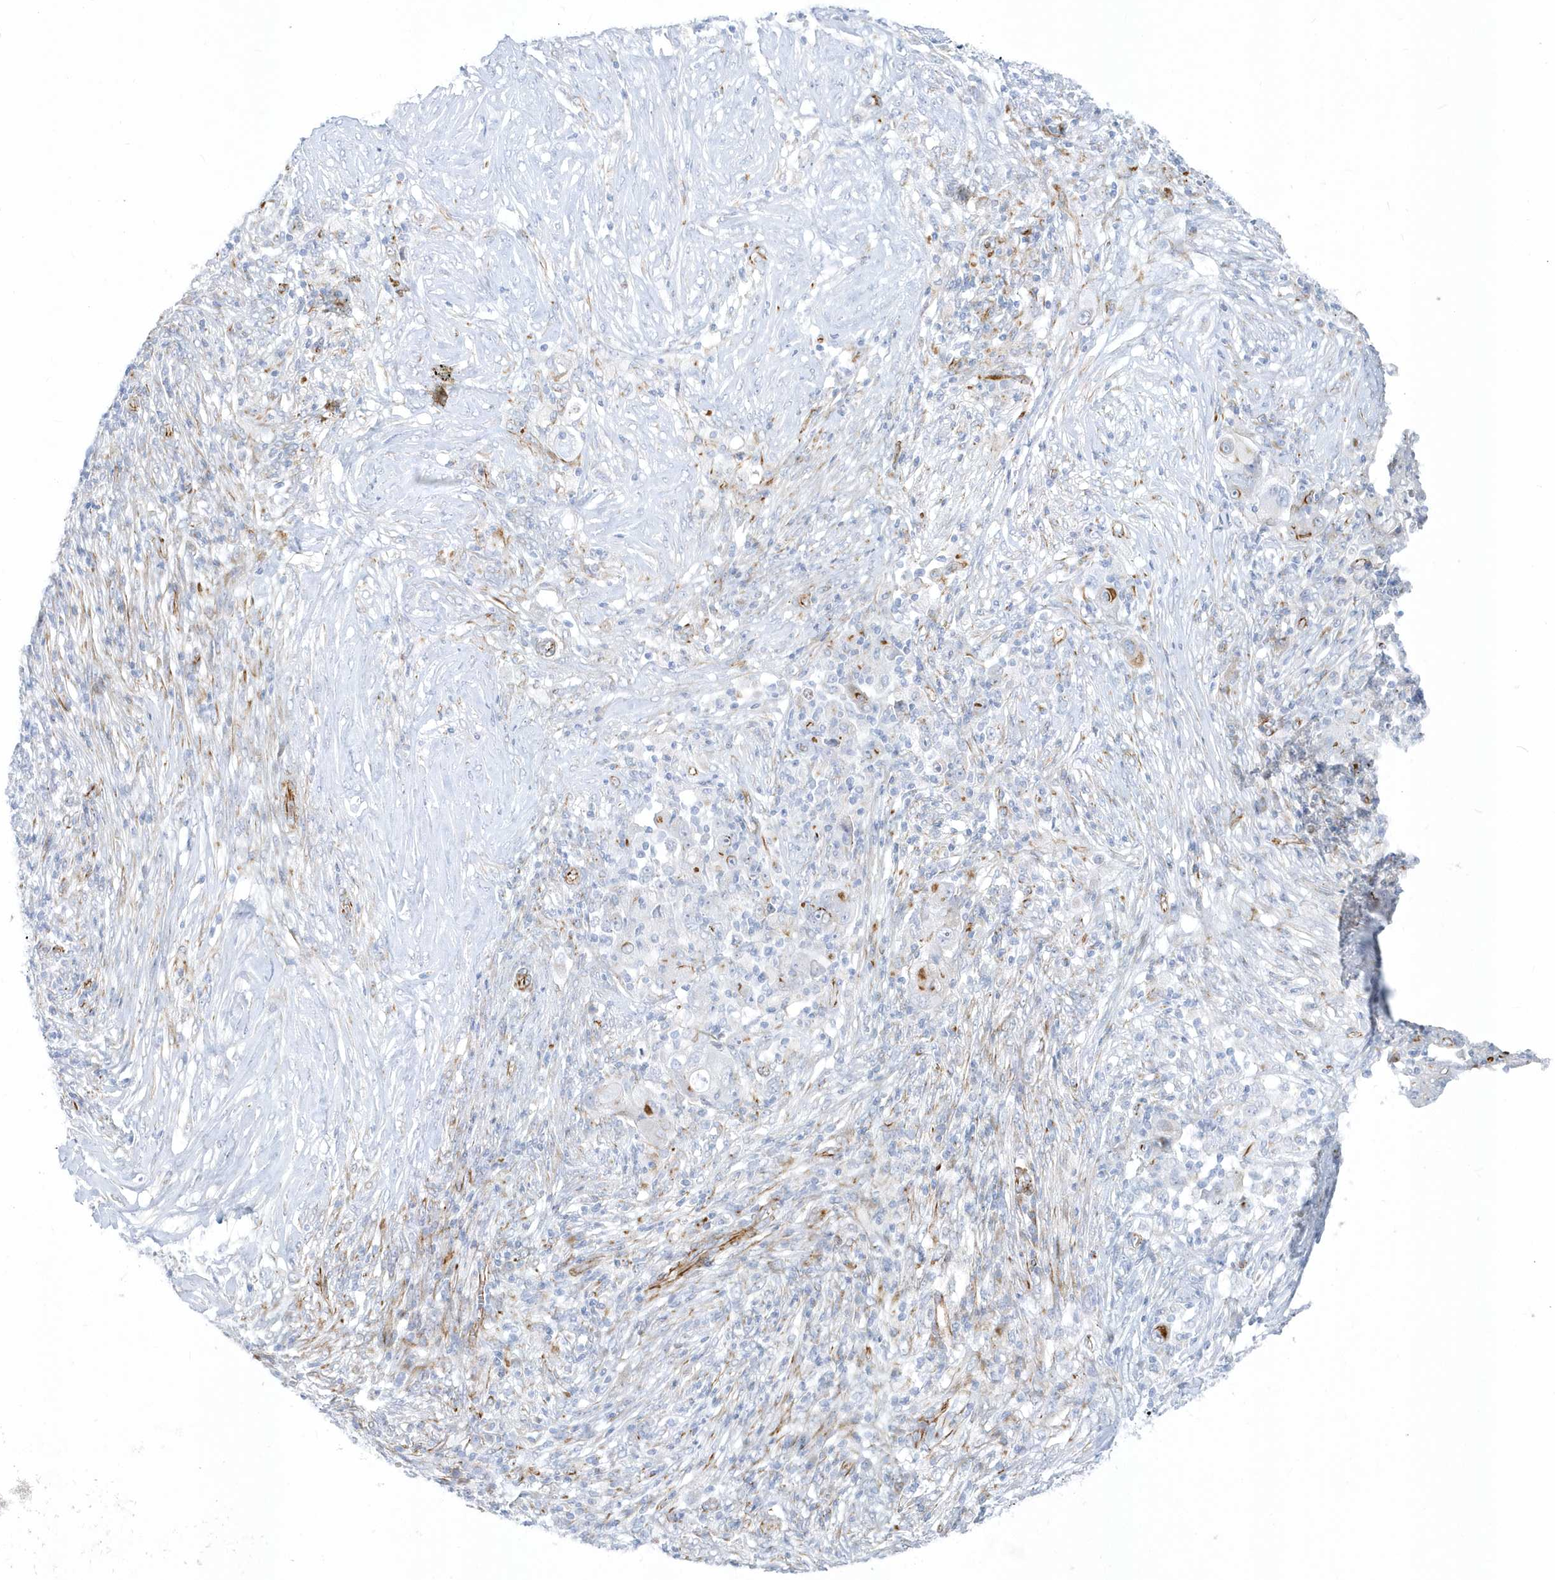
{"staining": {"intensity": "moderate", "quantity": "<25%", "location": "cytoplasmic/membranous"}, "tissue": "ovarian cancer", "cell_type": "Tumor cells", "image_type": "cancer", "snomed": [{"axis": "morphology", "description": "Carcinoma, endometroid"}, {"axis": "topography", "description": "Ovary"}], "caption": "An immunohistochemistry histopathology image of neoplastic tissue is shown. Protein staining in brown highlights moderate cytoplasmic/membranous positivity in ovarian cancer within tumor cells. (DAB = brown stain, brightfield microscopy at high magnification).", "gene": "PPIL6", "patient": {"sex": "female", "age": 42}}